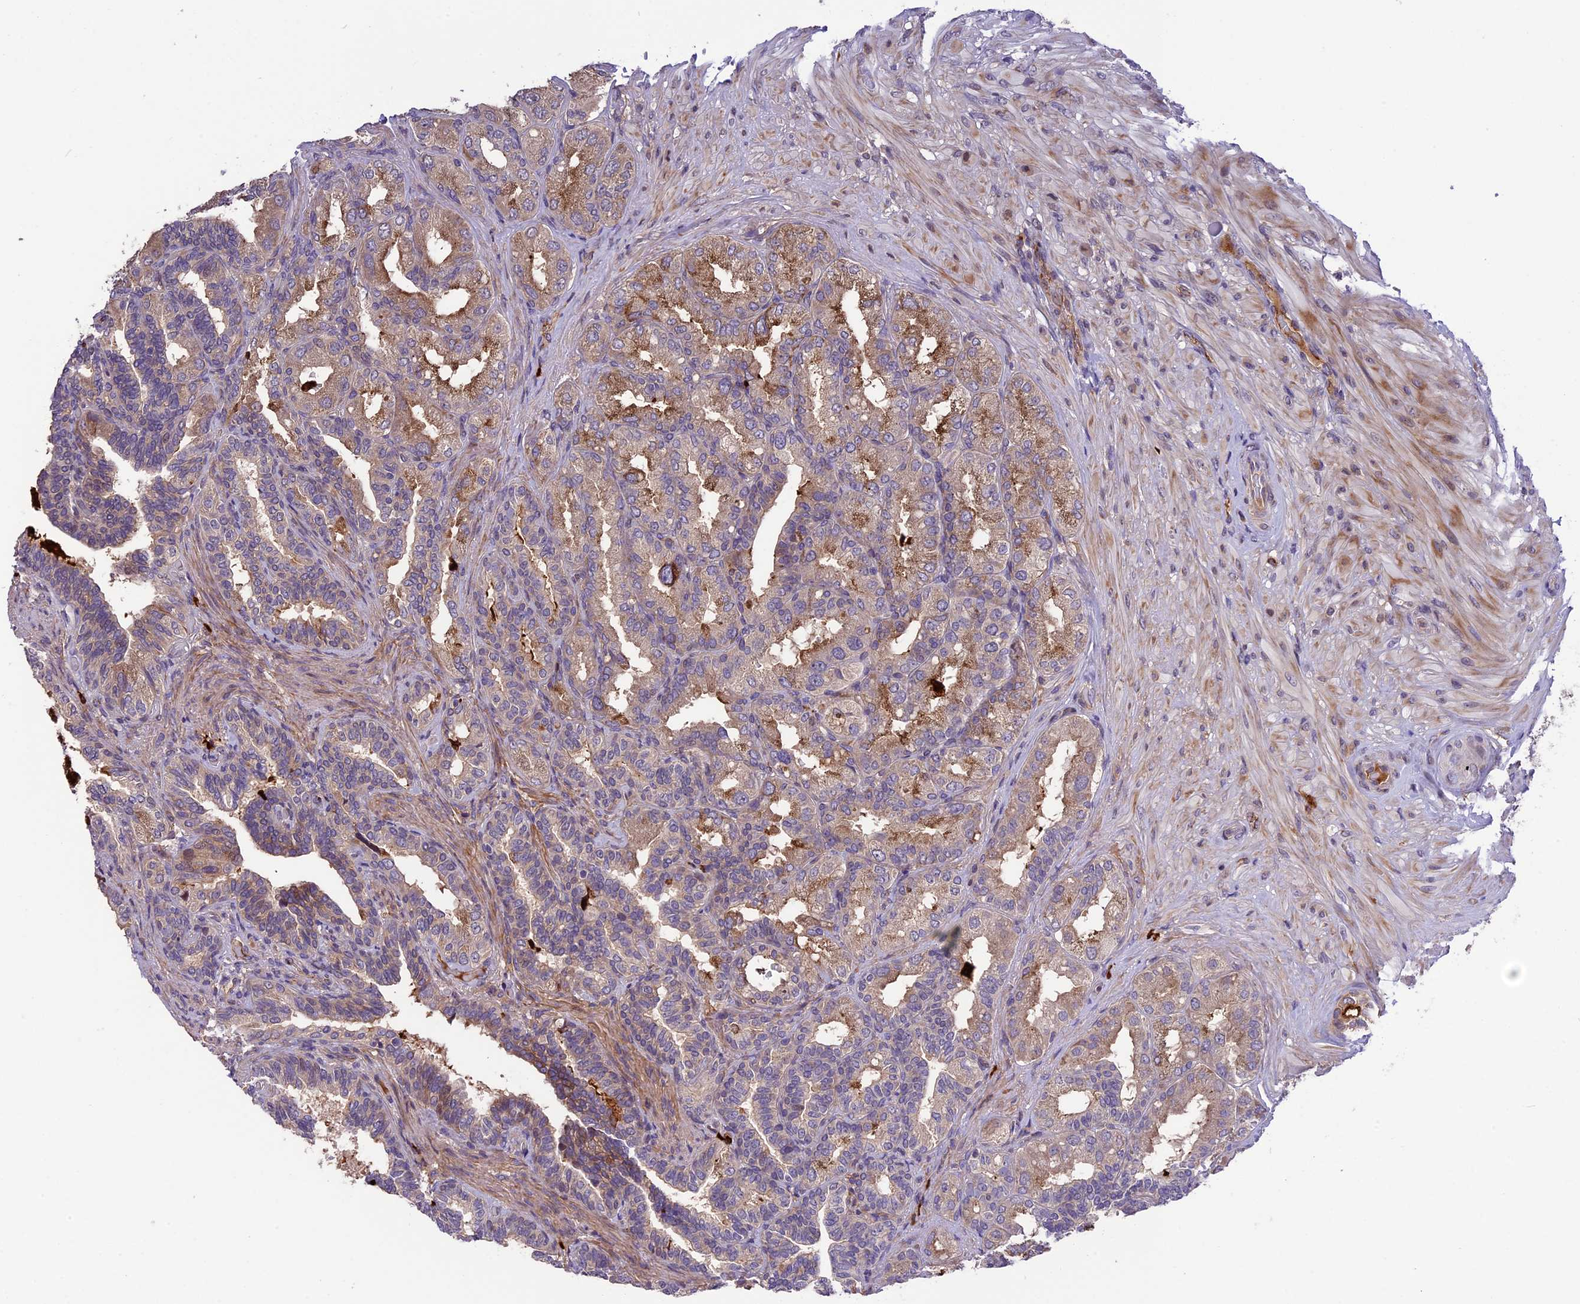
{"staining": {"intensity": "moderate", "quantity": "25%-75%", "location": "cytoplasmic/membranous"}, "tissue": "seminal vesicle", "cell_type": "Glandular cells", "image_type": "normal", "snomed": [{"axis": "morphology", "description": "Normal tissue, NOS"}, {"axis": "topography", "description": "Seminal veicle"}, {"axis": "topography", "description": "Peripheral nerve tissue"}], "caption": "Brown immunohistochemical staining in unremarkable seminal vesicle demonstrates moderate cytoplasmic/membranous expression in about 25%-75% of glandular cells. (Brightfield microscopy of DAB IHC at high magnification).", "gene": "MFSD2A", "patient": {"sex": "male", "age": 63}}